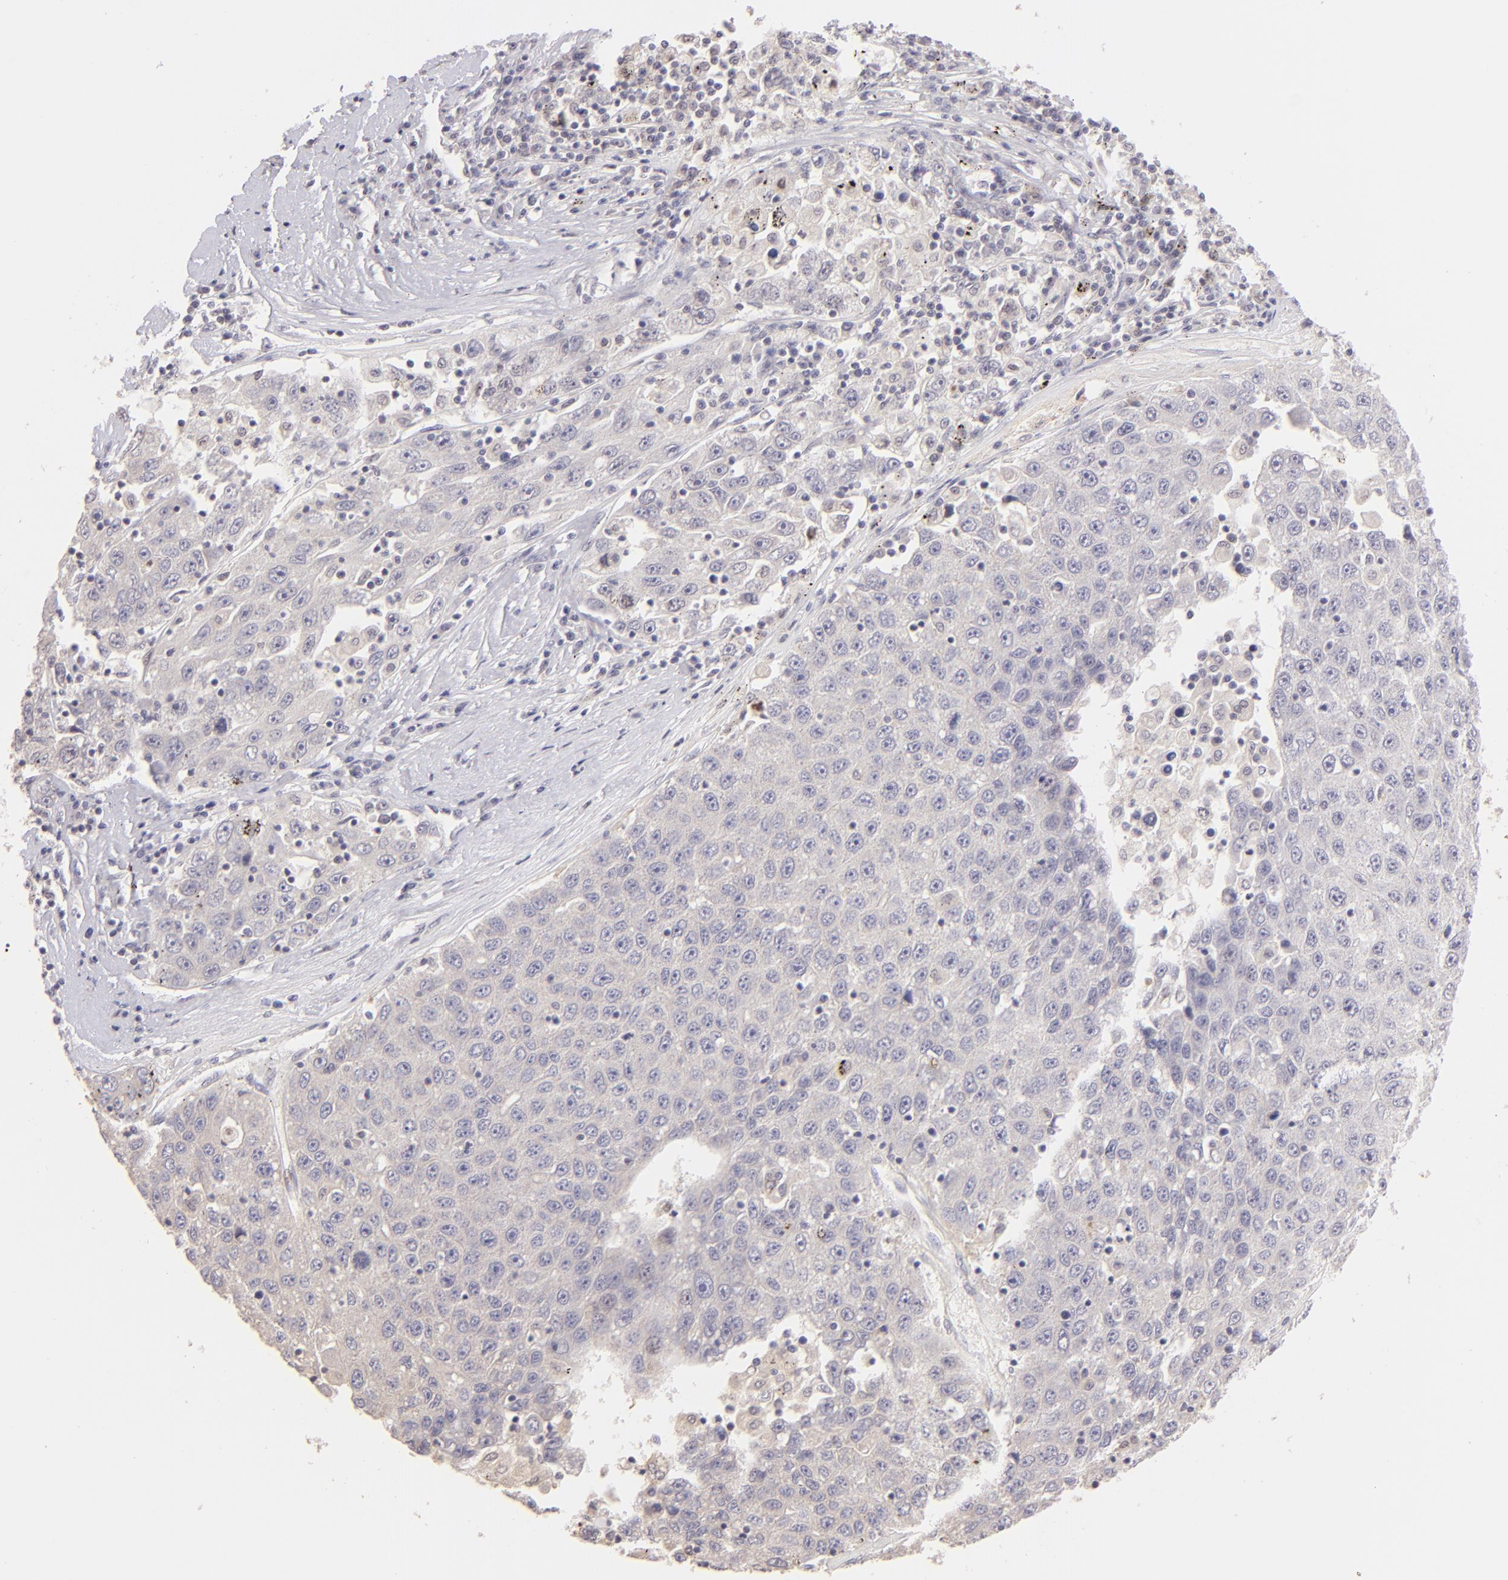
{"staining": {"intensity": "weak", "quantity": "25%-75%", "location": "cytoplasmic/membranous"}, "tissue": "liver cancer", "cell_type": "Tumor cells", "image_type": "cancer", "snomed": [{"axis": "morphology", "description": "Carcinoma, Hepatocellular, NOS"}, {"axis": "topography", "description": "Liver"}], "caption": "Immunohistochemistry photomicrograph of neoplastic tissue: human liver cancer (hepatocellular carcinoma) stained using immunohistochemistry exhibits low levels of weak protein expression localized specifically in the cytoplasmic/membranous of tumor cells, appearing as a cytoplasmic/membranous brown color.", "gene": "MAGEA1", "patient": {"sex": "male", "age": 49}}